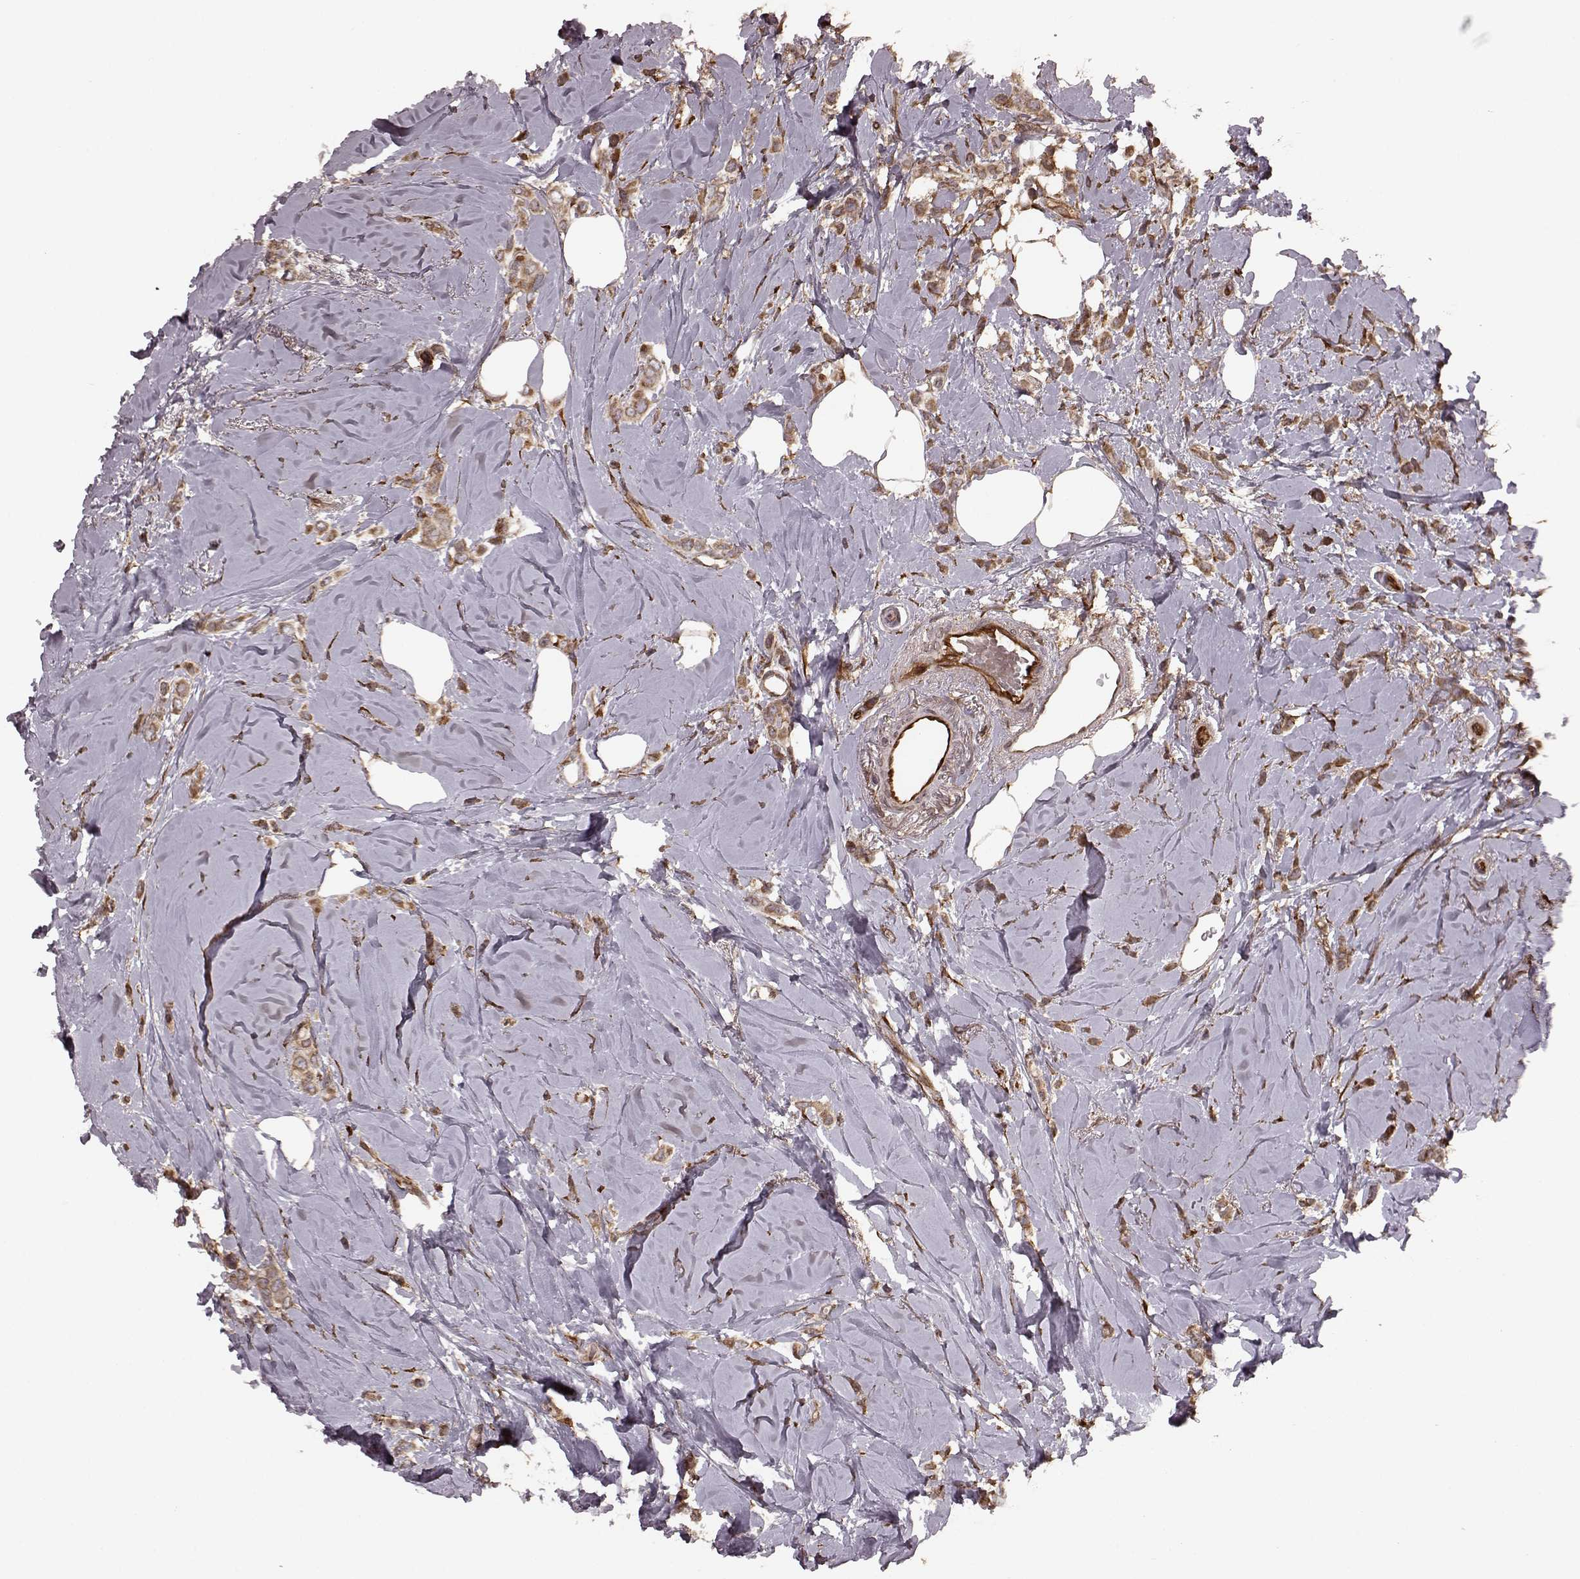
{"staining": {"intensity": "moderate", "quantity": ">75%", "location": "cytoplasmic/membranous"}, "tissue": "breast cancer", "cell_type": "Tumor cells", "image_type": "cancer", "snomed": [{"axis": "morphology", "description": "Lobular carcinoma"}, {"axis": "topography", "description": "Breast"}], "caption": "Immunohistochemical staining of lobular carcinoma (breast) demonstrates medium levels of moderate cytoplasmic/membranous protein positivity in approximately >75% of tumor cells.", "gene": "AGPAT1", "patient": {"sex": "female", "age": 66}}